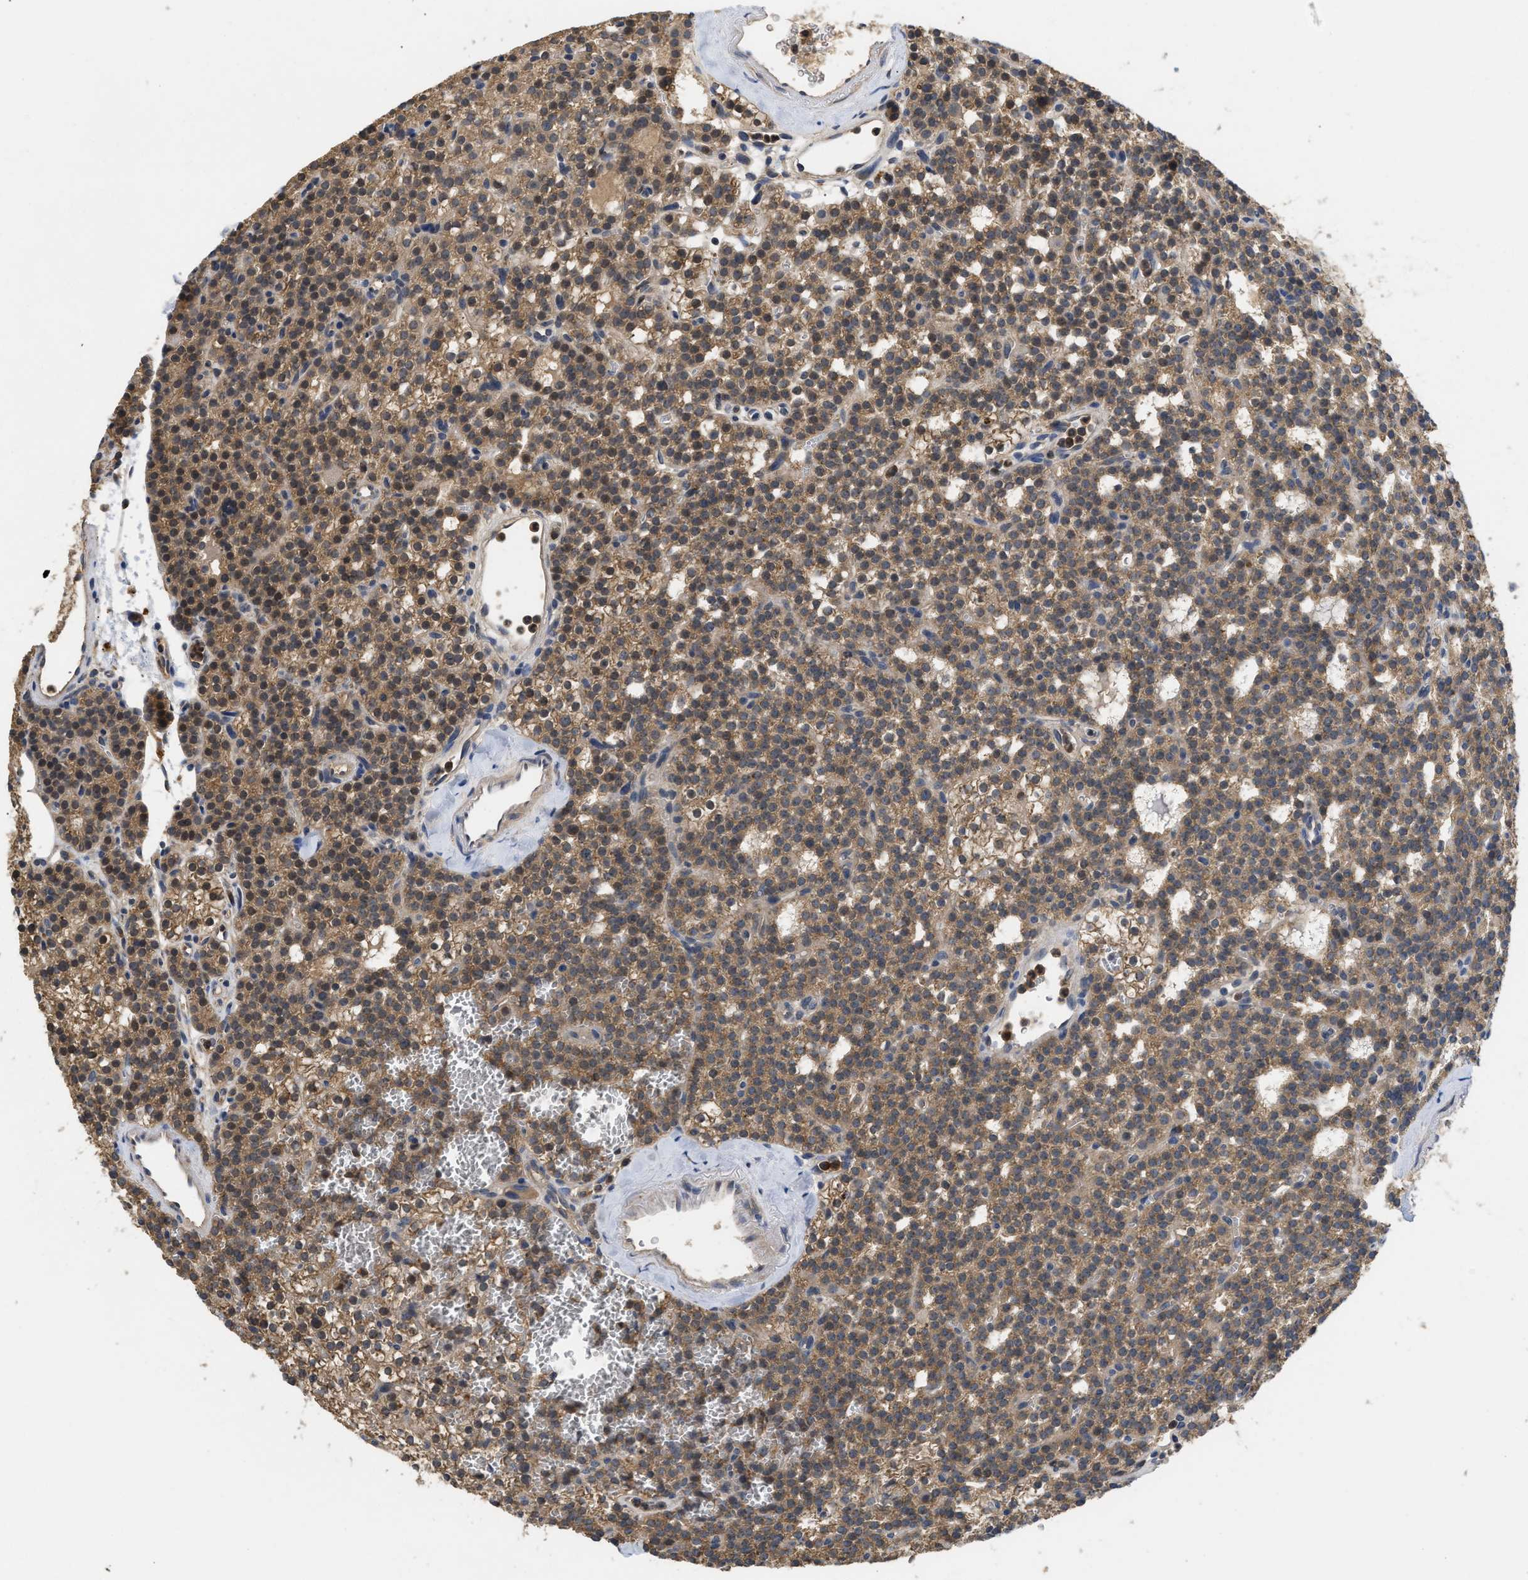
{"staining": {"intensity": "moderate", "quantity": ">75%", "location": "cytoplasmic/membranous"}, "tissue": "parathyroid gland", "cell_type": "Glandular cells", "image_type": "normal", "snomed": [{"axis": "morphology", "description": "Normal tissue, NOS"}, {"axis": "morphology", "description": "Adenoma, NOS"}, {"axis": "topography", "description": "Parathyroid gland"}], "caption": "This micrograph exhibits immunohistochemistry staining of benign parathyroid gland, with medium moderate cytoplasmic/membranous positivity in approximately >75% of glandular cells.", "gene": "RNF216", "patient": {"sex": "female", "age": 74}}